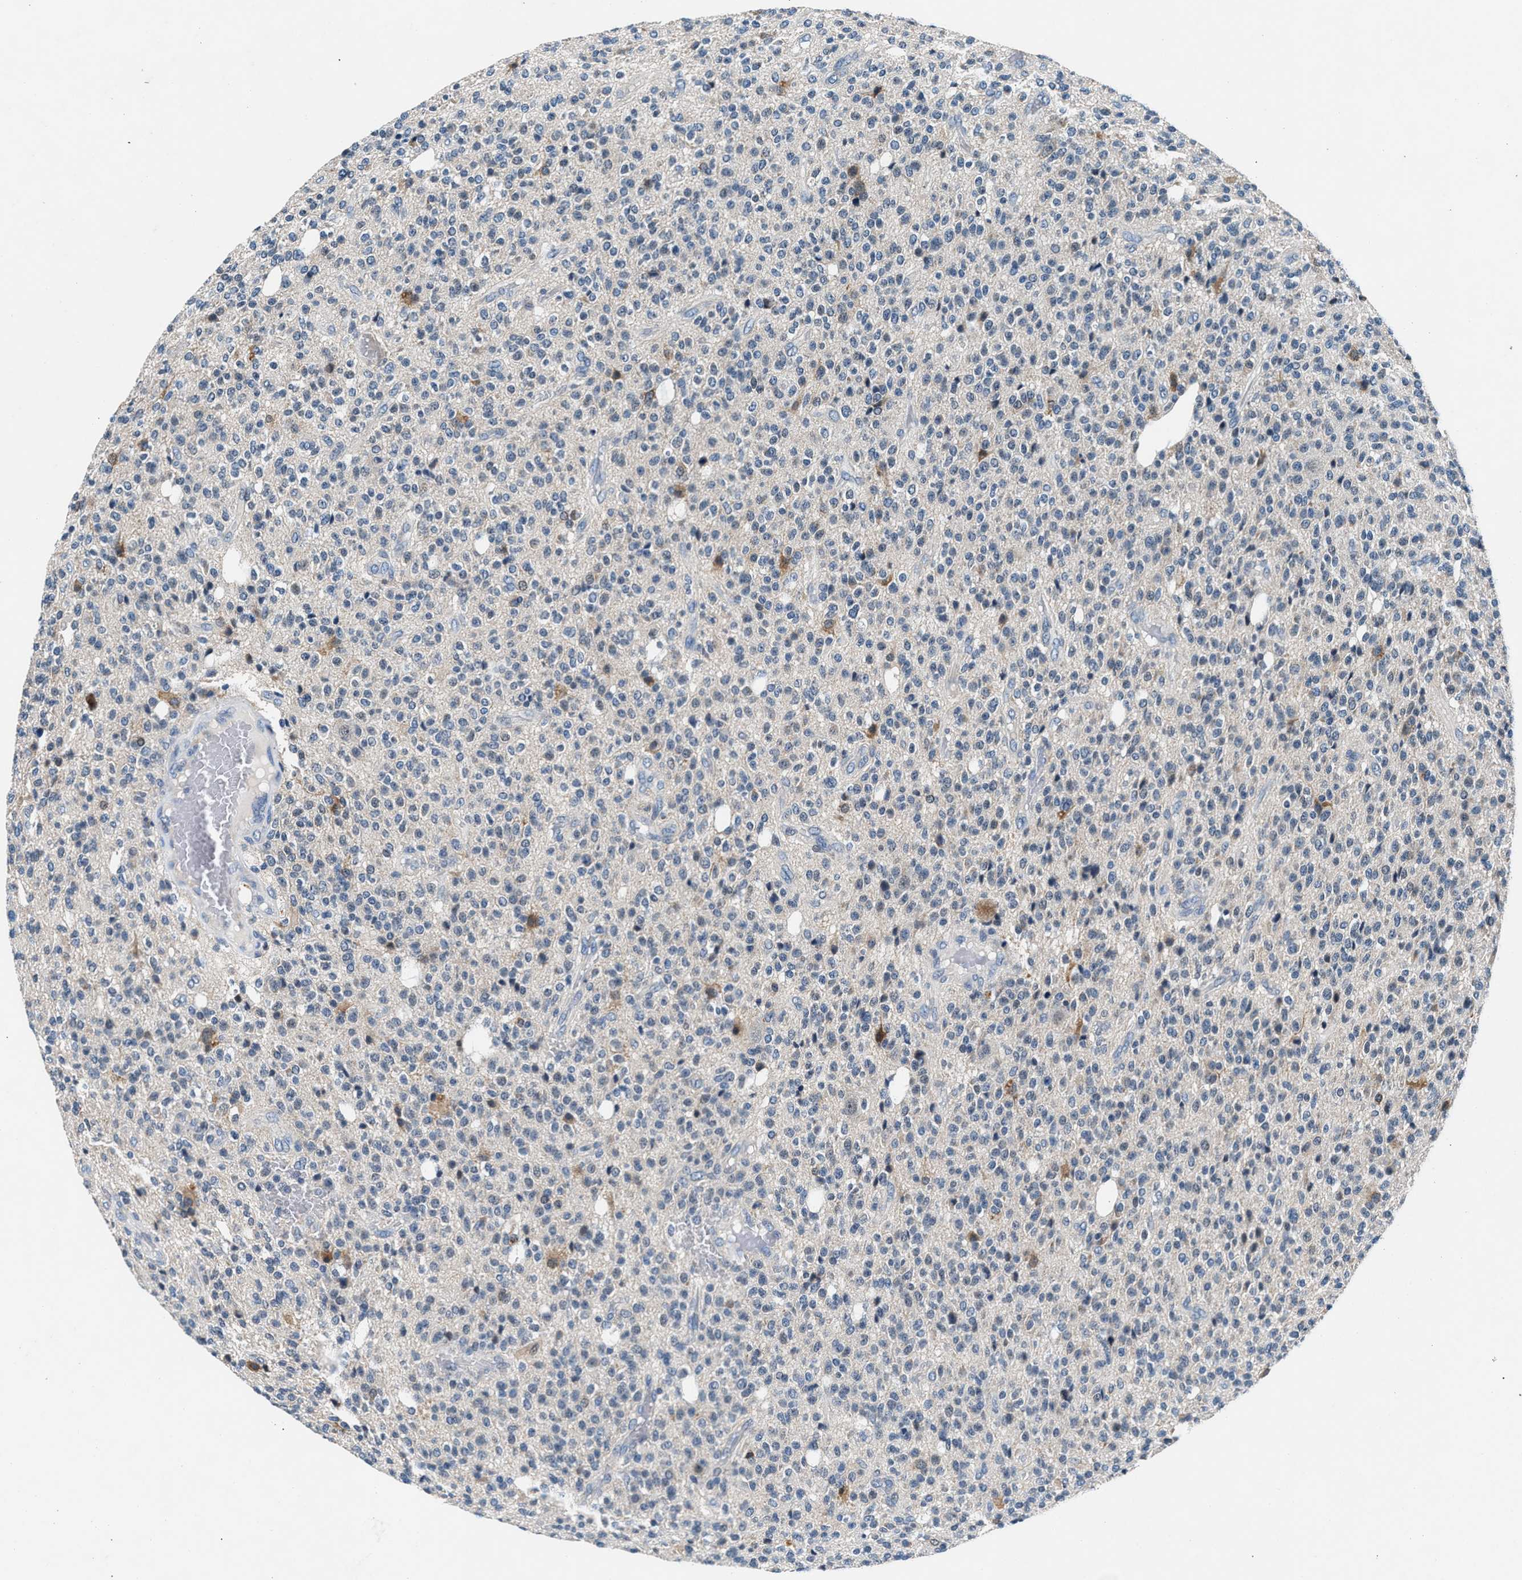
{"staining": {"intensity": "weak", "quantity": "<25%", "location": "cytoplasmic/membranous"}, "tissue": "glioma", "cell_type": "Tumor cells", "image_type": "cancer", "snomed": [{"axis": "morphology", "description": "Glioma, malignant, High grade"}, {"axis": "topography", "description": "Brain"}], "caption": "High magnification brightfield microscopy of glioma stained with DAB (brown) and counterstained with hematoxylin (blue): tumor cells show no significant expression.", "gene": "DENND6B", "patient": {"sex": "male", "age": 34}}